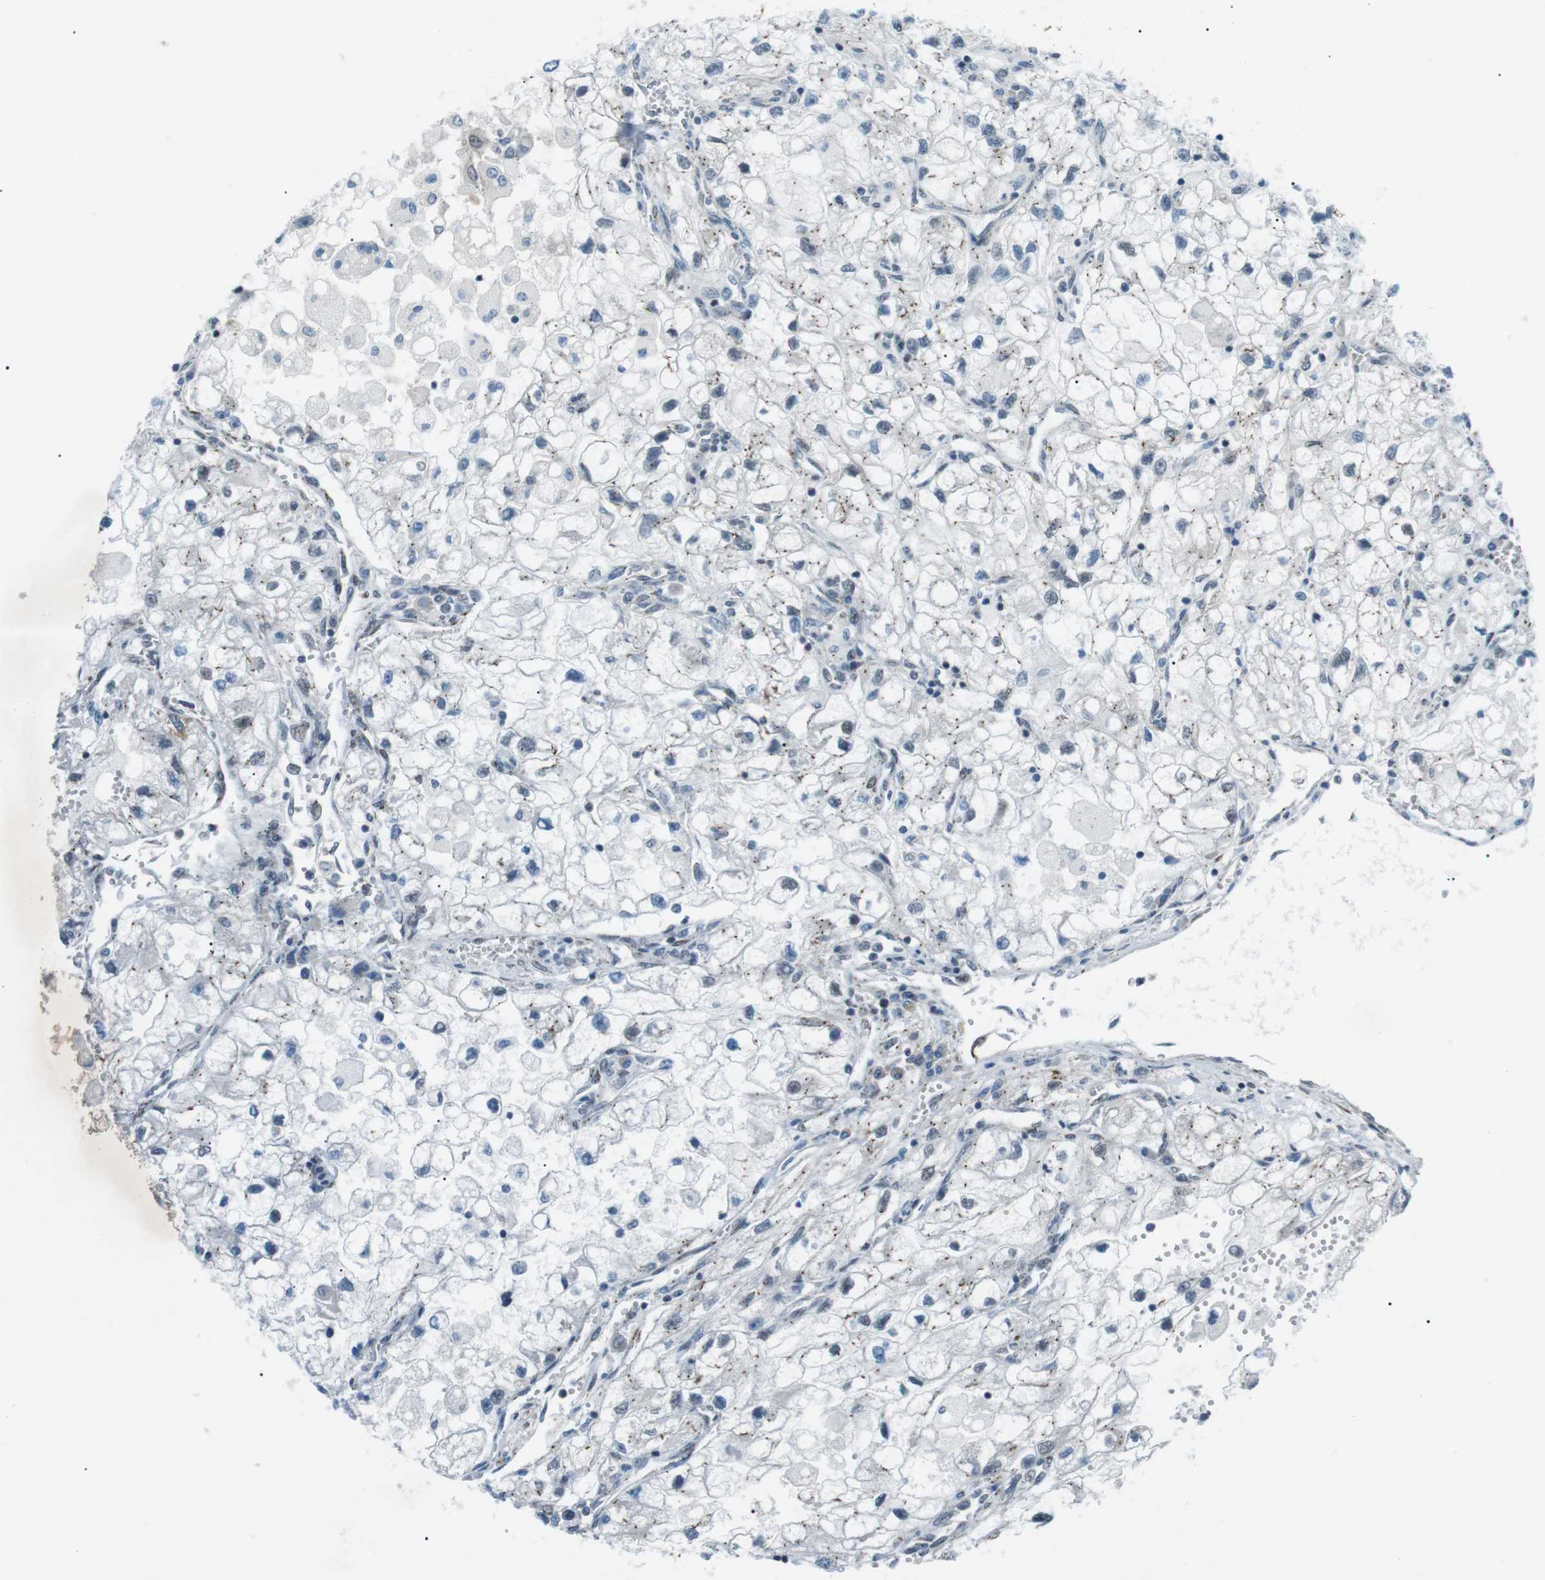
{"staining": {"intensity": "negative", "quantity": "none", "location": "none"}, "tissue": "renal cancer", "cell_type": "Tumor cells", "image_type": "cancer", "snomed": [{"axis": "morphology", "description": "Adenocarcinoma, NOS"}, {"axis": "topography", "description": "Kidney"}], "caption": "Human renal cancer stained for a protein using immunohistochemistry displays no expression in tumor cells.", "gene": "ARID5B", "patient": {"sex": "female", "age": 70}}